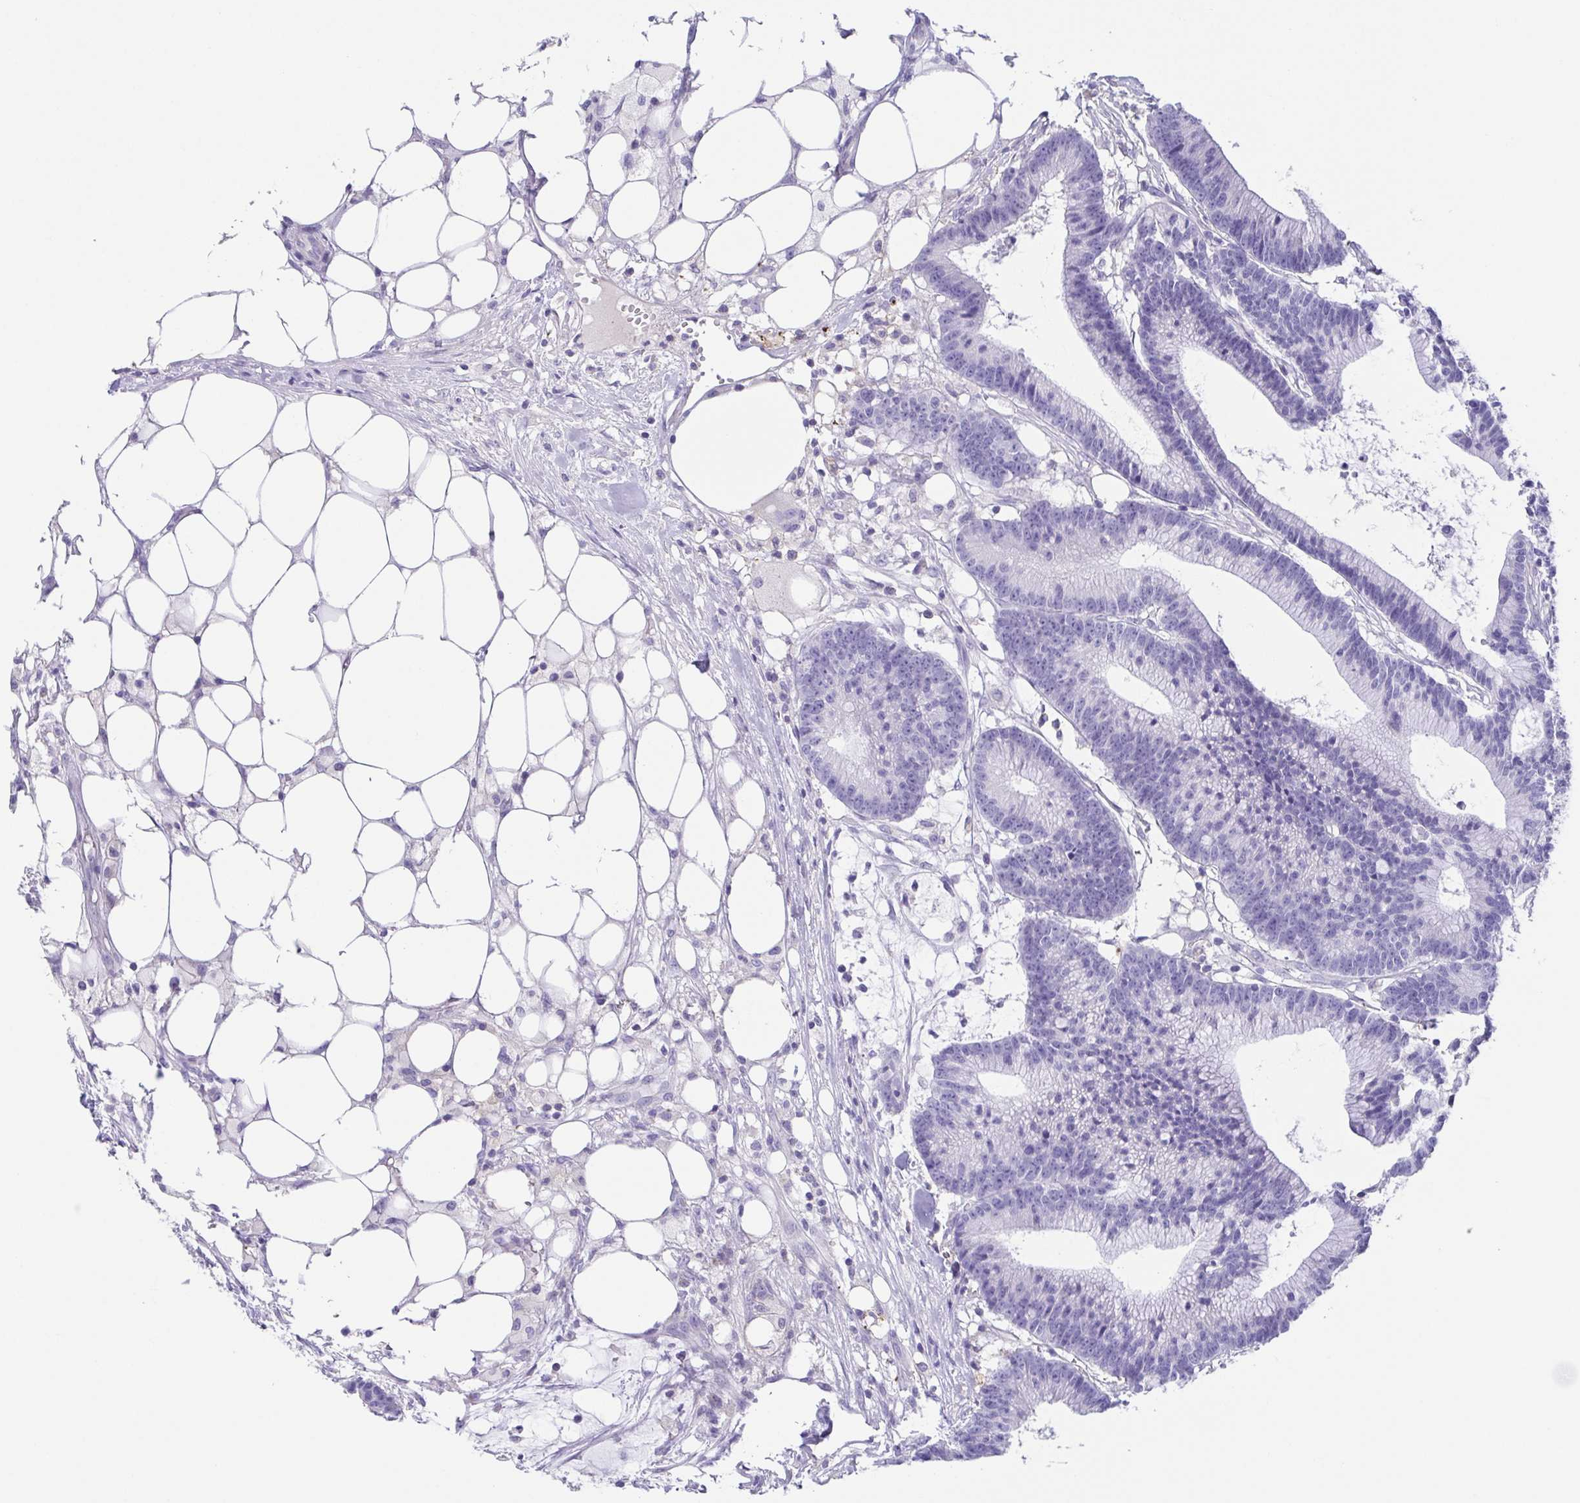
{"staining": {"intensity": "negative", "quantity": "none", "location": "none"}, "tissue": "colorectal cancer", "cell_type": "Tumor cells", "image_type": "cancer", "snomed": [{"axis": "morphology", "description": "Adenocarcinoma, NOS"}, {"axis": "topography", "description": "Colon"}], "caption": "Tumor cells are negative for brown protein staining in adenocarcinoma (colorectal). (DAB immunohistochemistry, high magnification).", "gene": "ARPP21", "patient": {"sex": "female", "age": 78}}